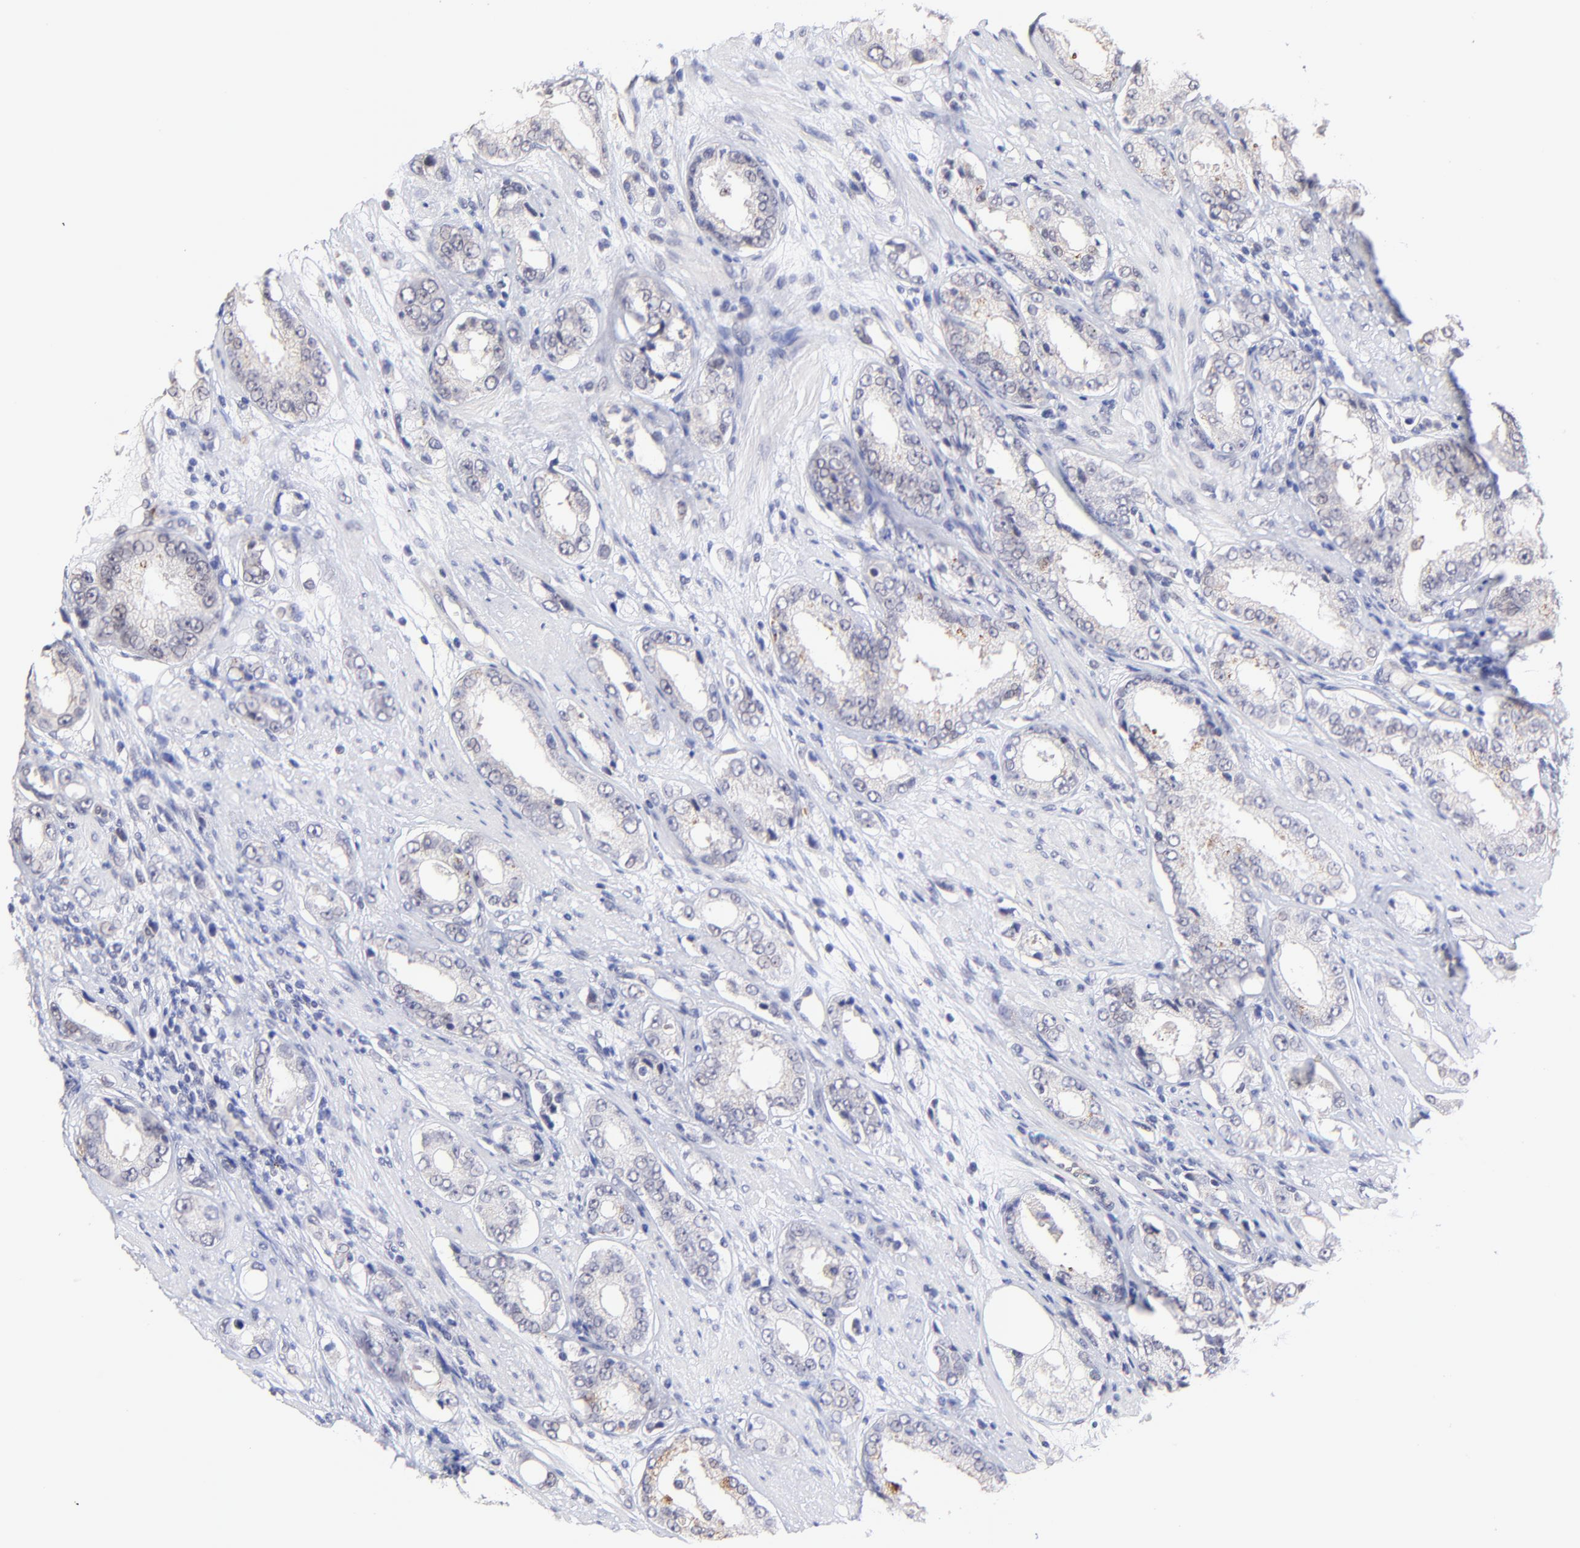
{"staining": {"intensity": "weak", "quantity": "25%-75%", "location": "cytoplasmic/membranous"}, "tissue": "prostate cancer", "cell_type": "Tumor cells", "image_type": "cancer", "snomed": [{"axis": "morphology", "description": "Adenocarcinoma, Medium grade"}, {"axis": "topography", "description": "Prostate"}], "caption": "This image reveals prostate cancer stained with immunohistochemistry to label a protein in brown. The cytoplasmic/membranous of tumor cells show weak positivity for the protein. Nuclei are counter-stained blue.", "gene": "ZNF747", "patient": {"sex": "male", "age": 53}}